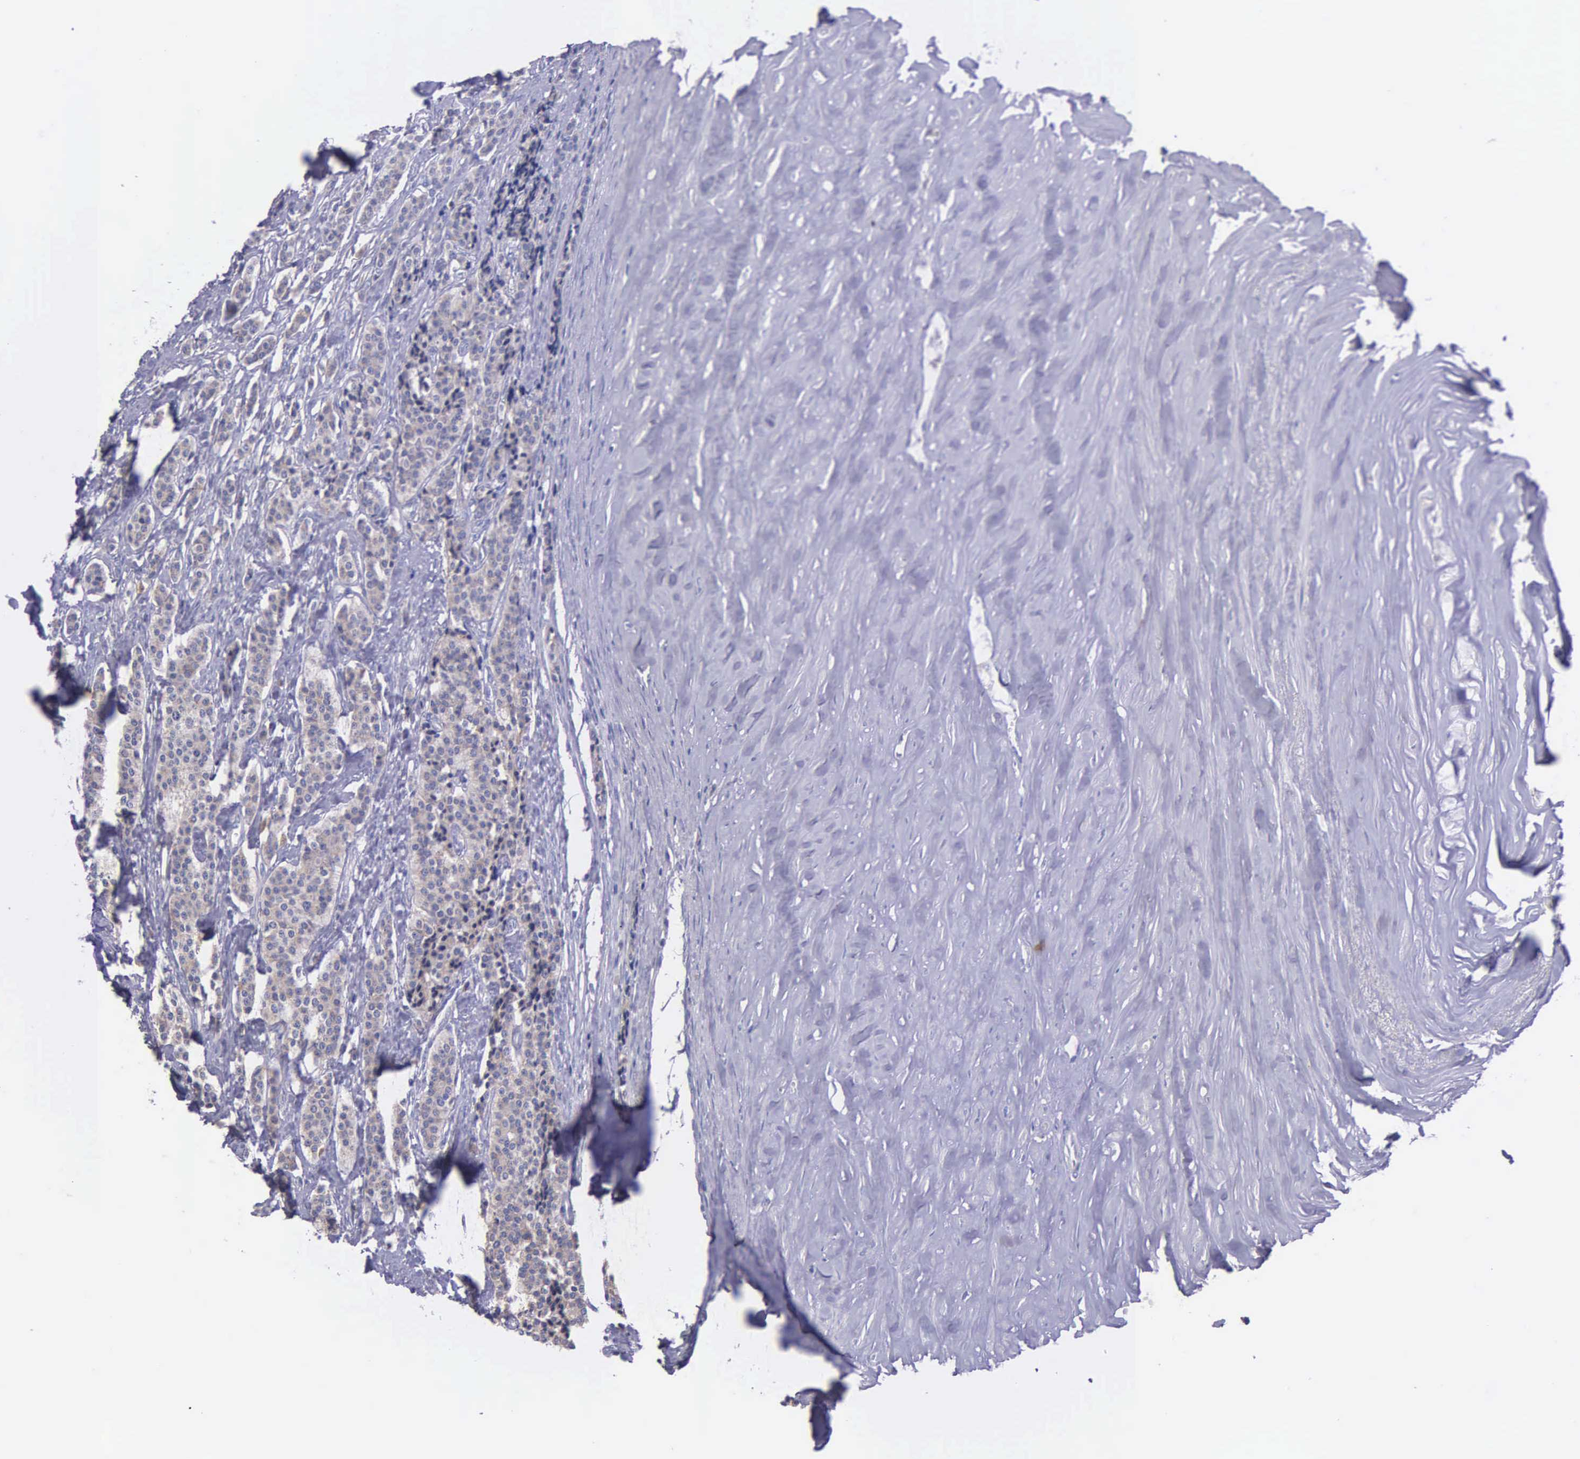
{"staining": {"intensity": "weak", "quantity": ">75%", "location": "cytoplasmic/membranous"}, "tissue": "carcinoid", "cell_type": "Tumor cells", "image_type": "cancer", "snomed": [{"axis": "morphology", "description": "Carcinoid, malignant, NOS"}, {"axis": "topography", "description": "Small intestine"}], "caption": "Approximately >75% of tumor cells in carcinoid (malignant) display weak cytoplasmic/membranous protein expression as visualized by brown immunohistochemical staining.", "gene": "MIA2", "patient": {"sex": "male", "age": 63}}